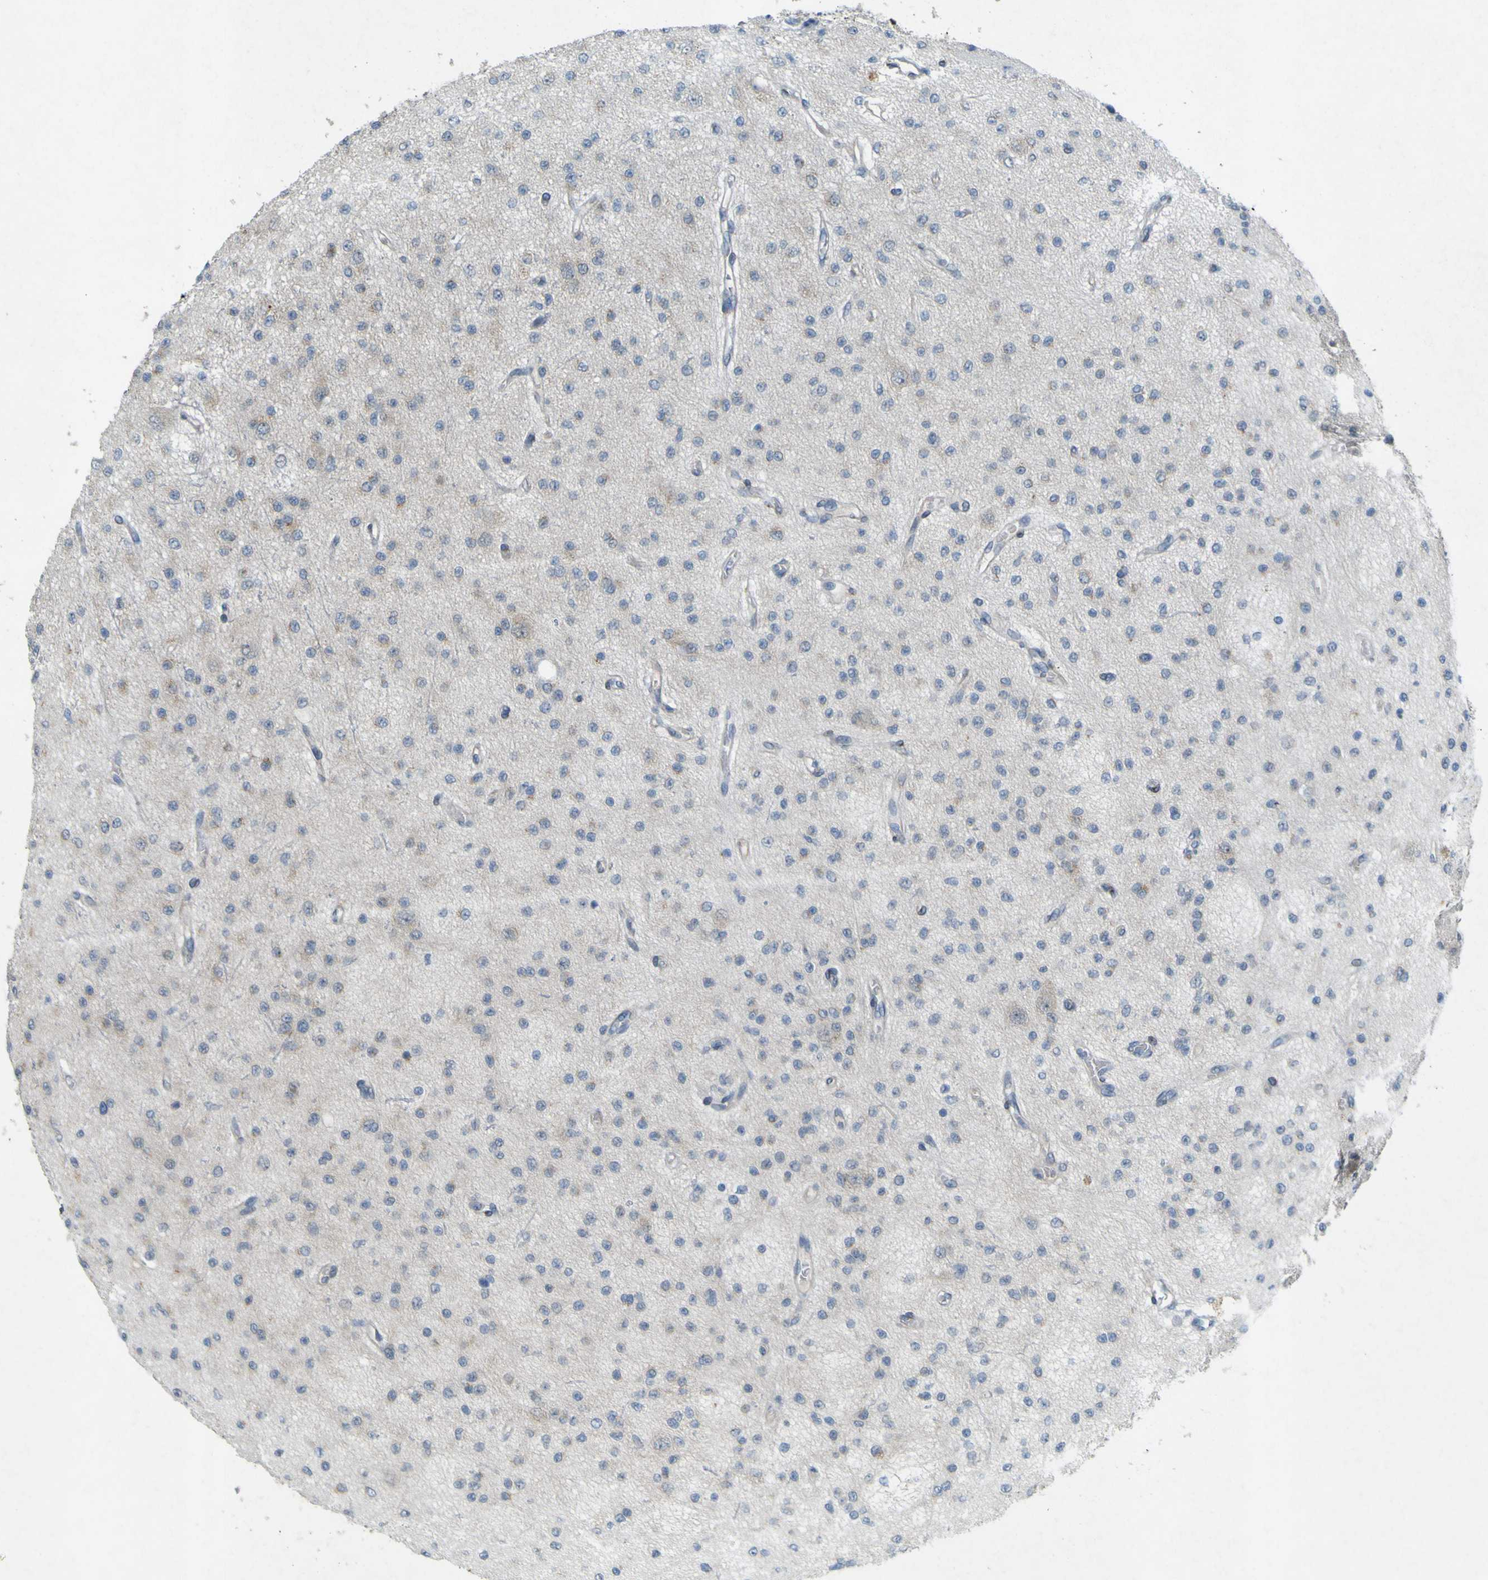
{"staining": {"intensity": "negative", "quantity": "none", "location": "none"}, "tissue": "glioma", "cell_type": "Tumor cells", "image_type": "cancer", "snomed": [{"axis": "morphology", "description": "Glioma, malignant, Low grade"}, {"axis": "topography", "description": "Brain"}], "caption": "Tumor cells show no significant protein expression in malignant glioma (low-grade).", "gene": "IGF2R", "patient": {"sex": "male", "age": 38}}